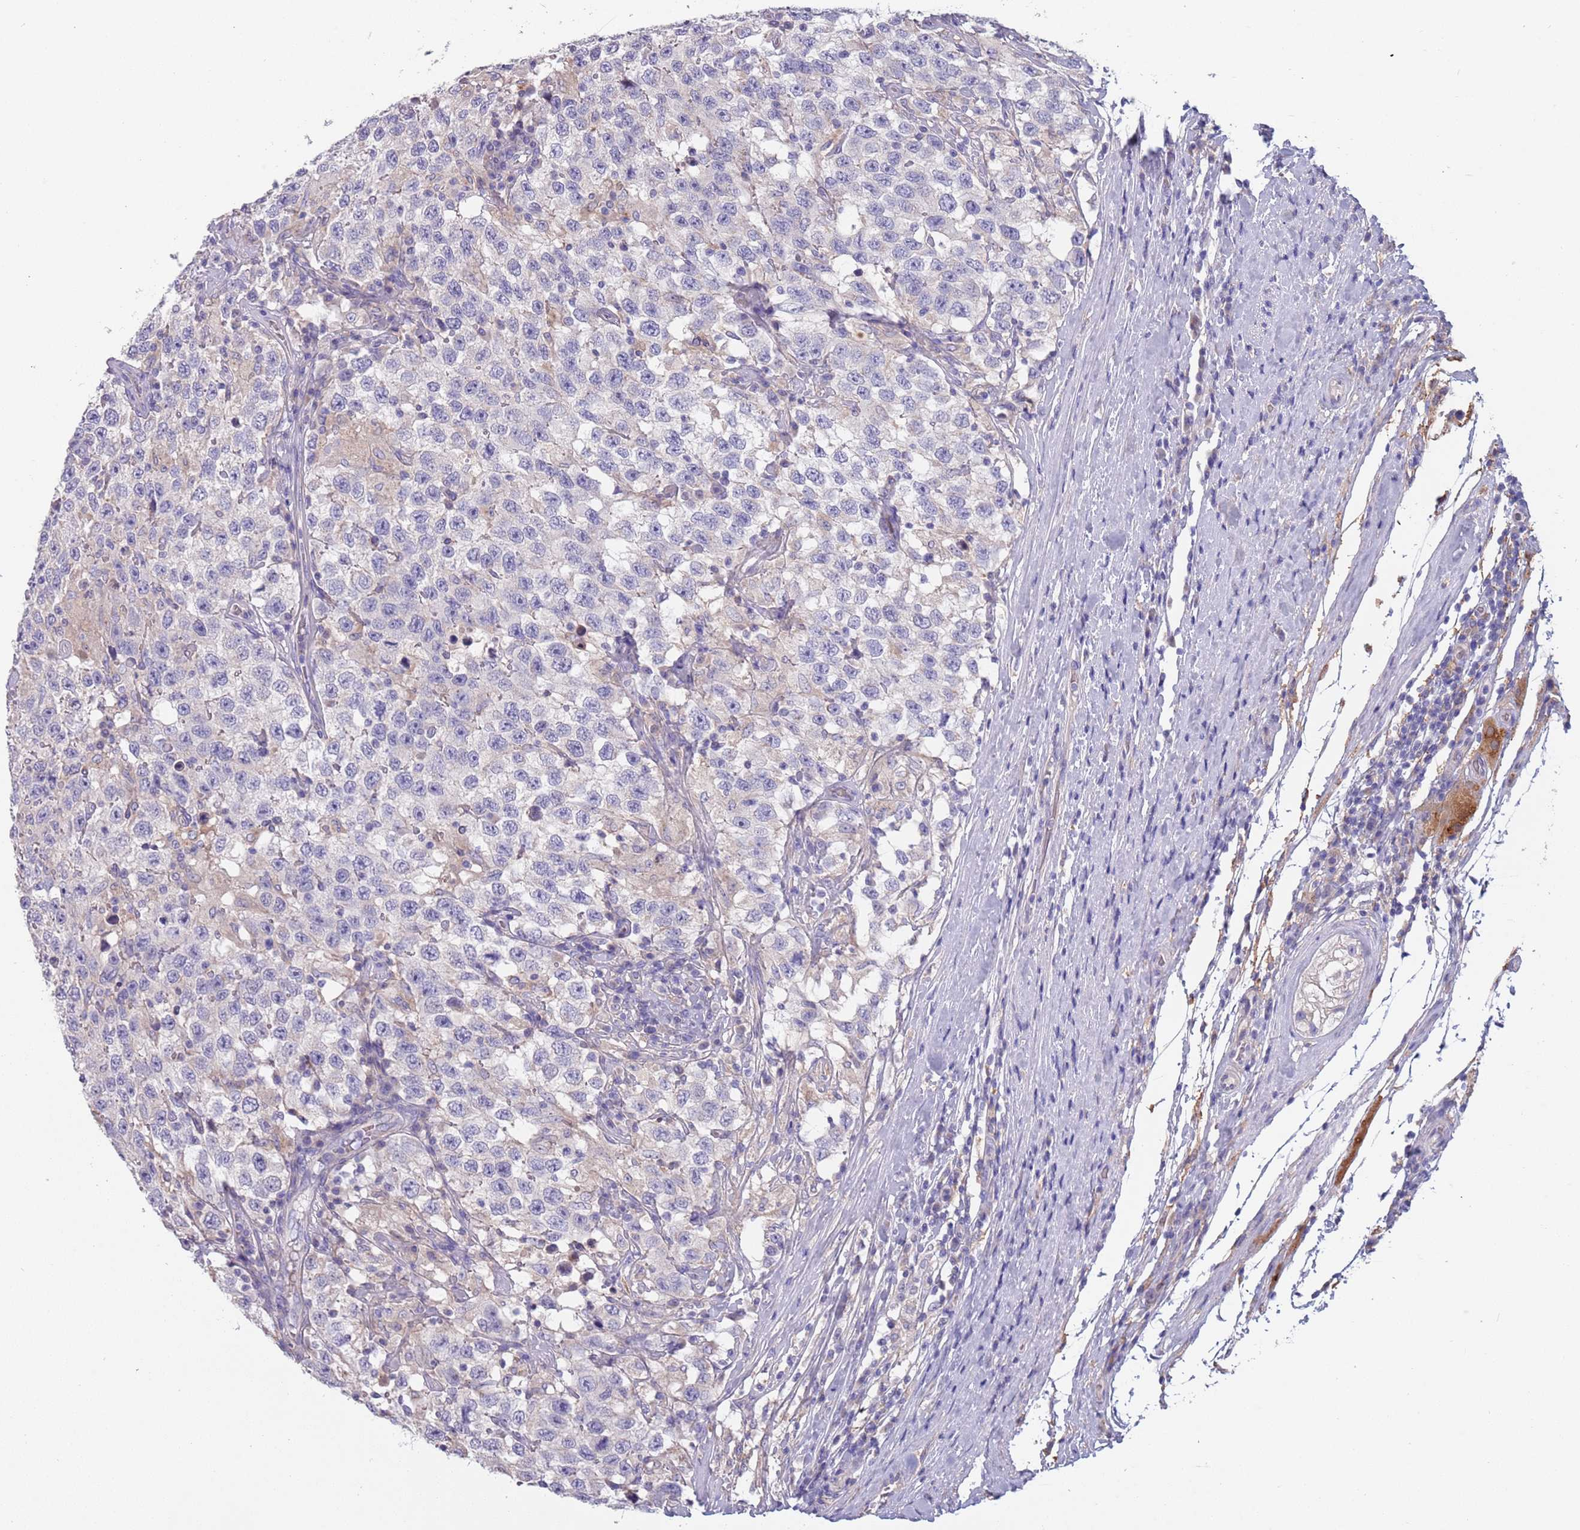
{"staining": {"intensity": "negative", "quantity": "none", "location": "none"}, "tissue": "testis cancer", "cell_type": "Tumor cells", "image_type": "cancer", "snomed": [{"axis": "morphology", "description": "Seminoma, NOS"}, {"axis": "topography", "description": "Testis"}], "caption": "High magnification brightfield microscopy of seminoma (testis) stained with DAB (brown) and counterstained with hematoxylin (blue): tumor cells show no significant staining.", "gene": "MAN1C1", "patient": {"sex": "male", "age": 41}}